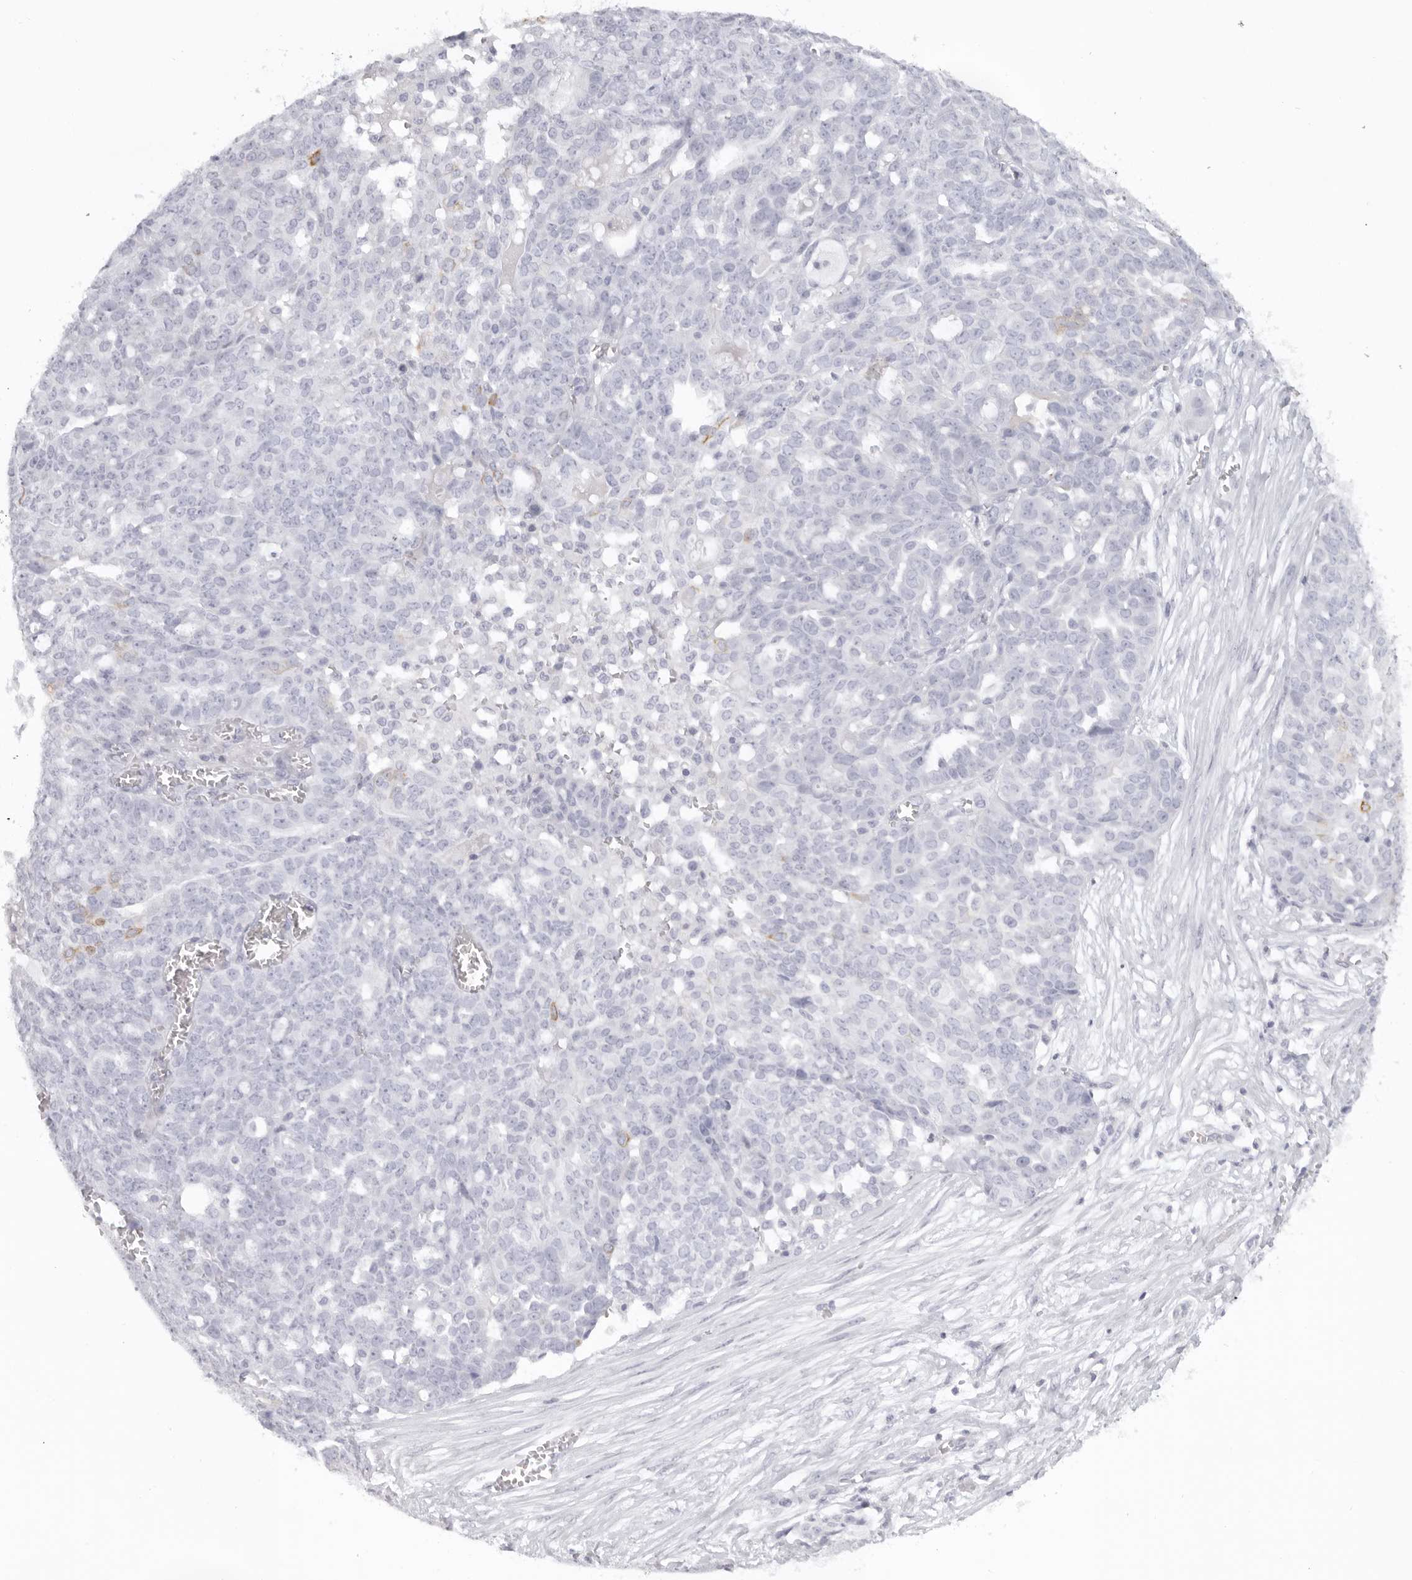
{"staining": {"intensity": "negative", "quantity": "none", "location": "none"}, "tissue": "ovarian cancer", "cell_type": "Tumor cells", "image_type": "cancer", "snomed": [{"axis": "morphology", "description": "Cystadenocarcinoma, serous, NOS"}, {"axis": "topography", "description": "Soft tissue"}, {"axis": "topography", "description": "Ovary"}], "caption": "A histopathology image of human ovarian serous cystadenocarcinoma is negative for staining in tumor cells.", "gene": "RXFP1", "patient": {"sex": "female", "age": 57}}